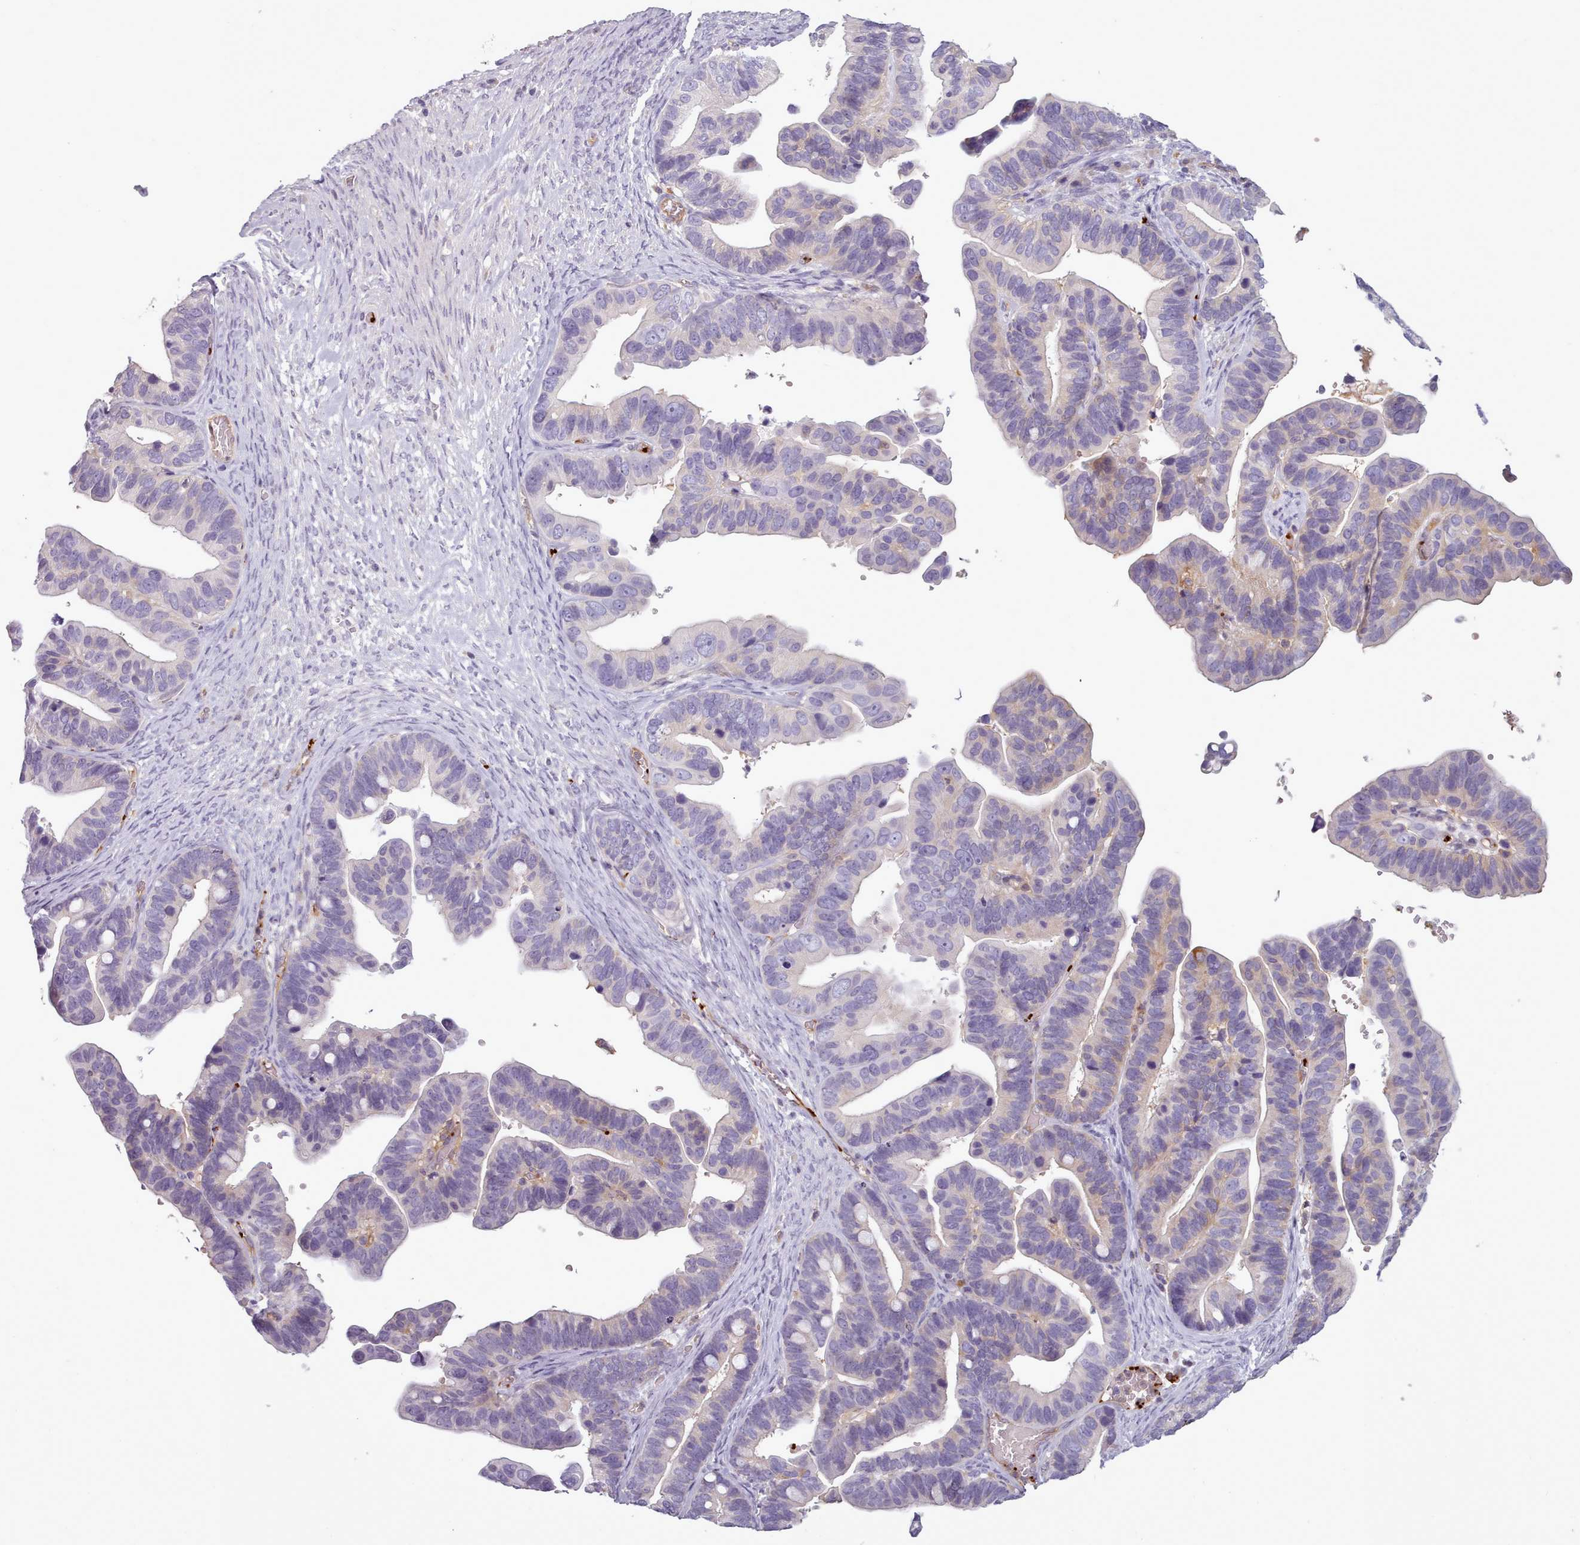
{"staining": {"intensity": "weak", "quantity": "<25%", "location": "cytoplasmic/membranous"}, "tissue": "ovarian cancer", "cell_type": "Tumor cells", "image_type": "cancer", "snomed": [{"axis": "morphology", "description": "Cystadenocarcinoma, serous, NOS"}, {"axis": "topography", "description": "Ovary"}], "caption": "This is an immunohistochemistry micrograph of human ovarian cancer (serous cystadenocarcinoma). There is no expression in tumor cells.", "gene": "NDST2", "patient": {"sex": "female", "age": 56}}